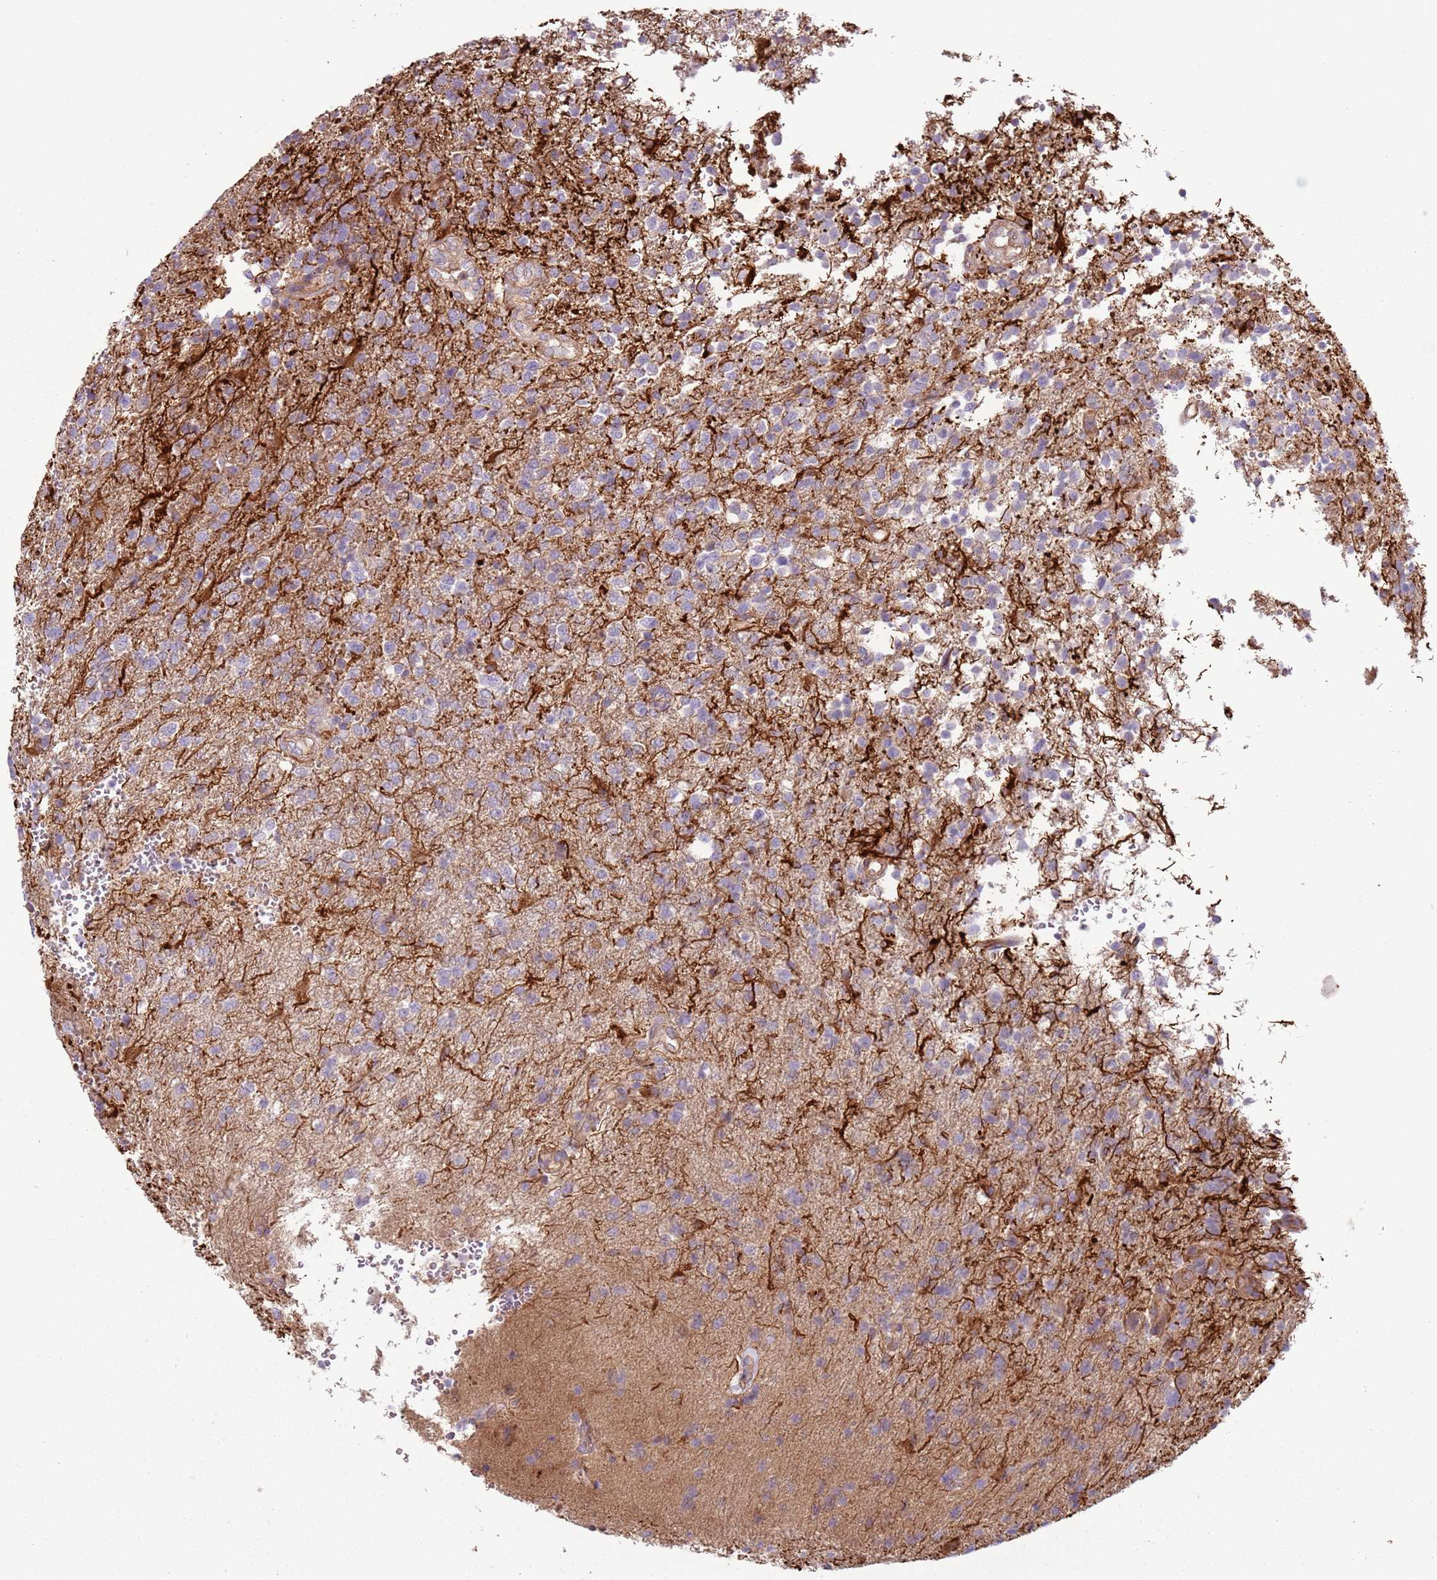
{"staining": {"intensity": "negative", "quantity": "none", "location": "none"}, "tissue": "glioma", "cell_type": "Tumor cells", "image_type": "cancer", "snomed": [{"axis": "morphology", "description": "Glioma, malignant, High grade"}, {"axis": "topography", "description": "Brain"}], "caption": "High magnification brightfield microscopy of glioma stained with DAB (brown) and counterstained with hematoxylin (blue): tumor cells show no significant positivity.", "gene": "GNAI3", "patient": {"sex": "male", "age": 56}}